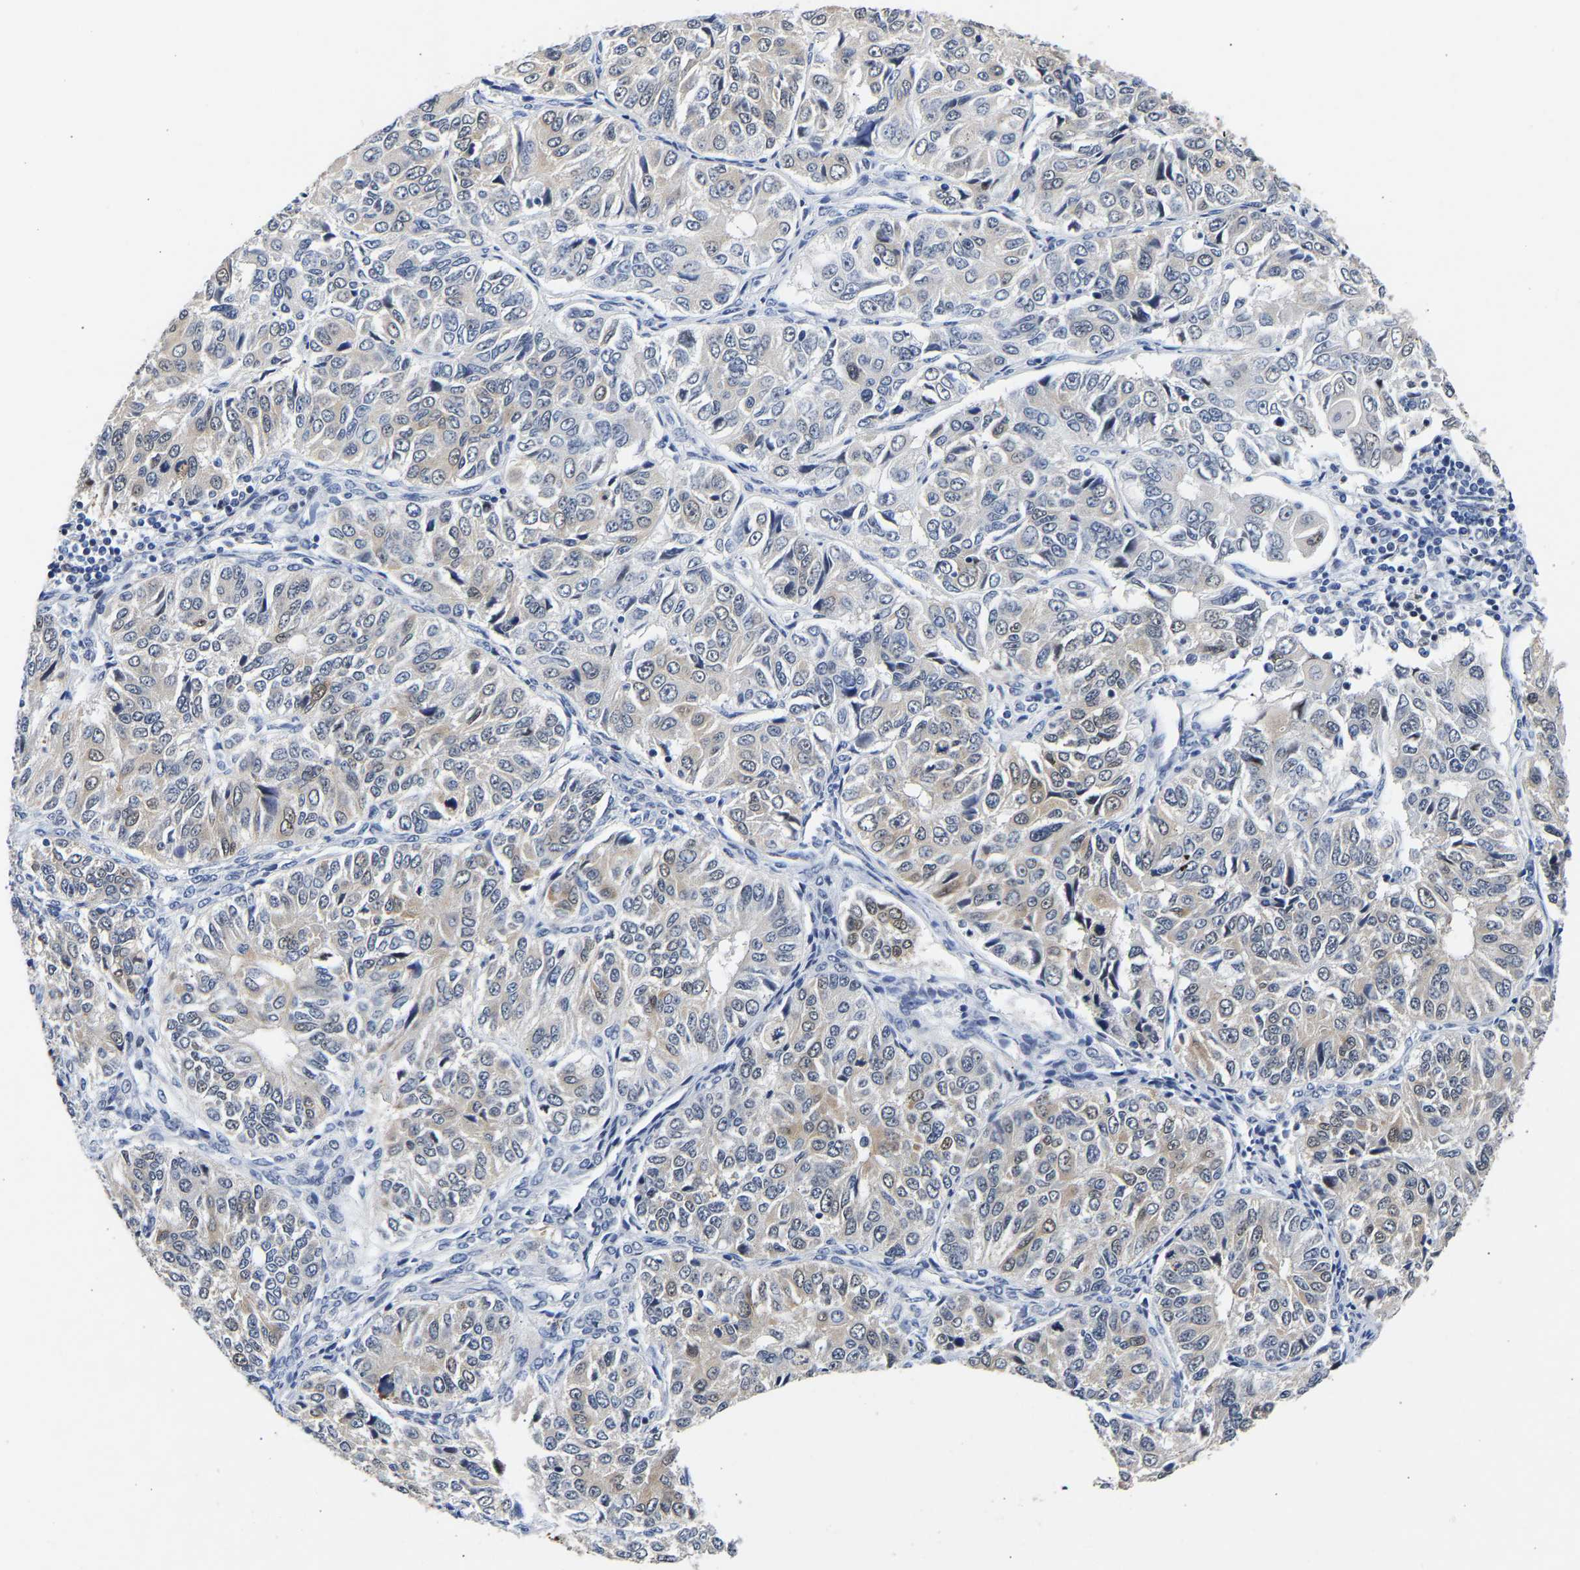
{"staining": {"intensity": "weak", "quantity": "<25%", "location": "cytoplasmic/membranous,nuclear"}, "tissue": "ovarian cancer", "cell_type": "Tumor cells", "image_type": "cancer", "snomed": [{"axis": "morphology", "description": "Carcinoma, endometroid"}, {"axis": "topography", "description": "Ovary"}], "caption": "IHC of ovarian endometroid carcinoma displays no positivity in tumor cells.", "gene": "CCDC6", "patient": {"sex": "female", "age": 51}}